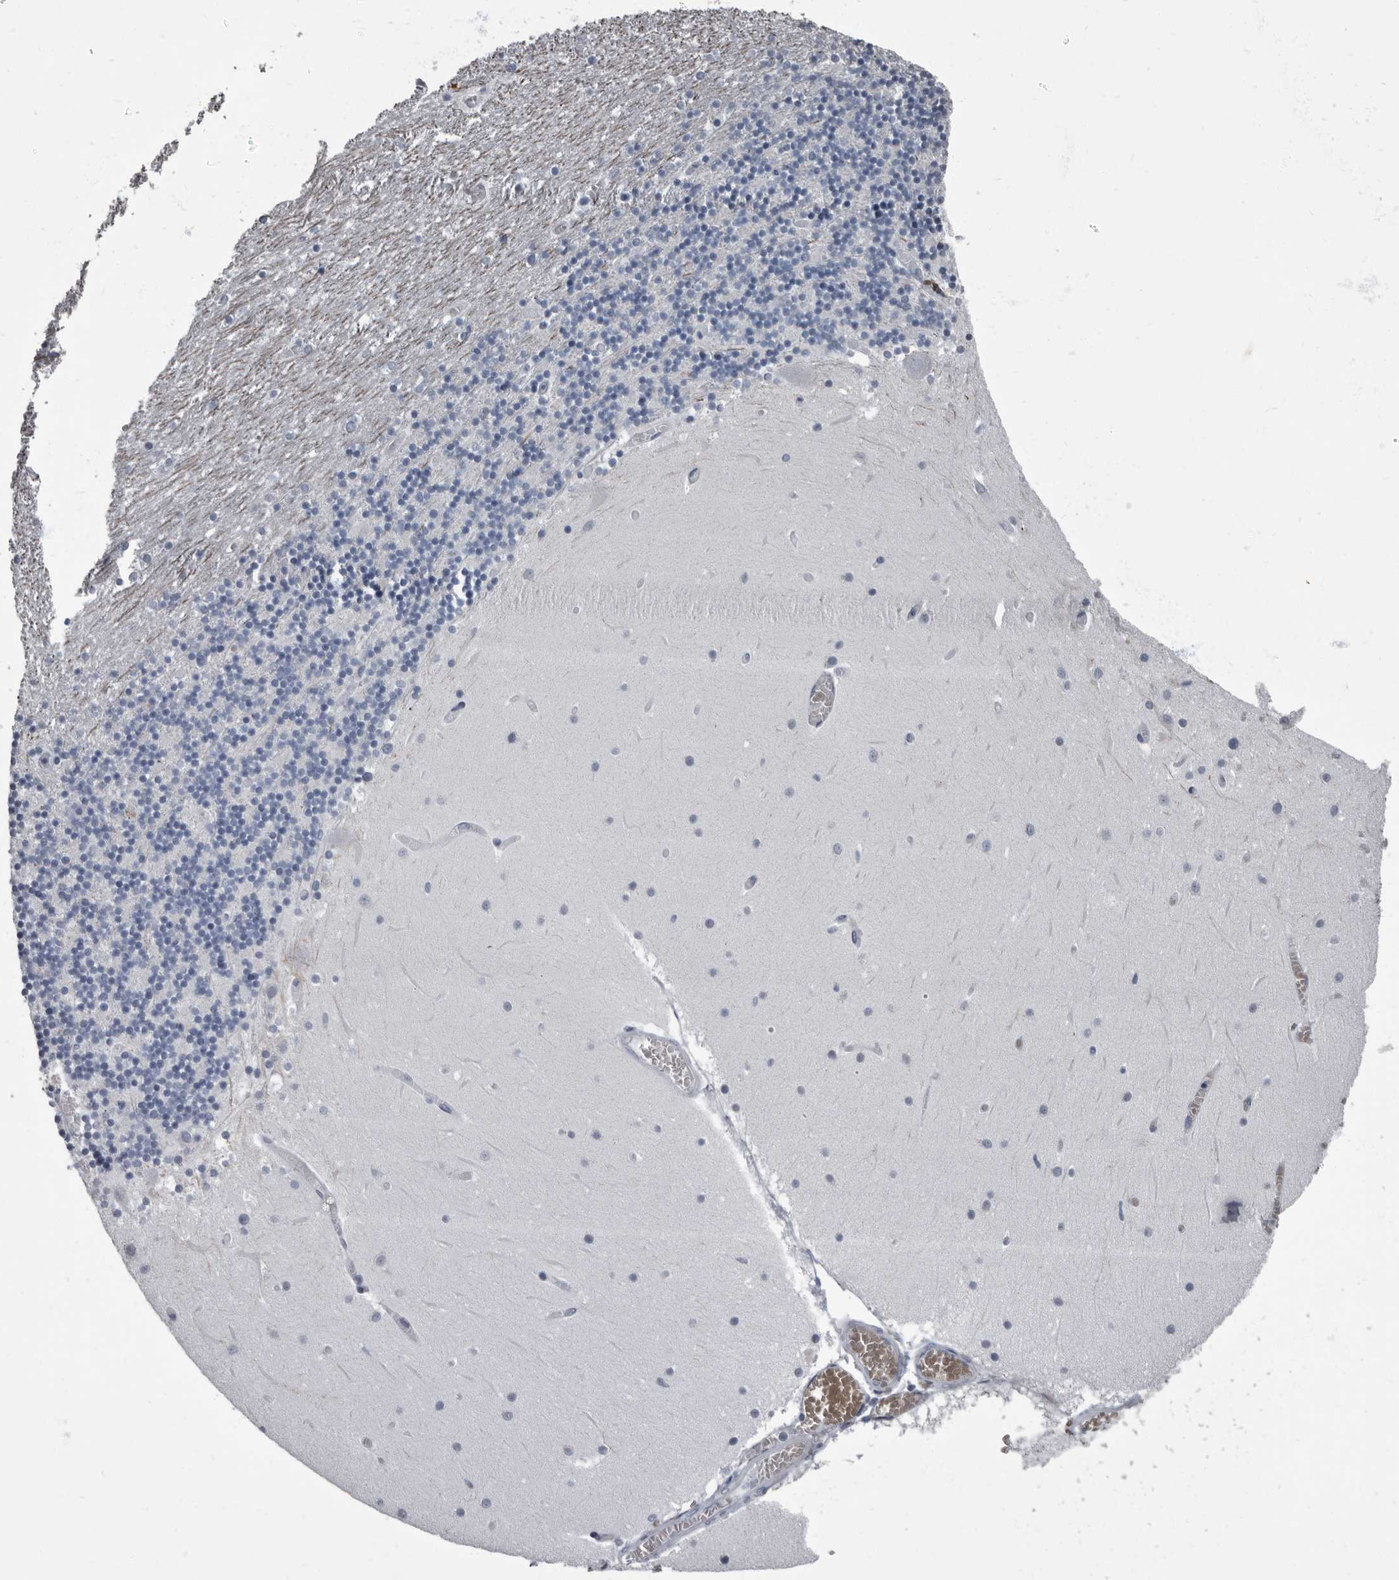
{"staining": {"intensity": "negative", "quantity": "none", "location": "none"}, "tissue": "cerebellum", "cell_type": "Cells in granular layer", "image_type": "normal", "snomed": [{"axis": "morphology", "description": "Normal tissue, NOS"}, {"axis": "topography", "description": "Cerebellum"}], "caption": "Immunohistochemistry (IHC) photomicrograph of unremarkable cerebellum: cerebellum stained with DAB shows no significant protein staining in cells in granular layer. Nuclei are stained in blue.", "gene": "TPD52L1", "patient": {"sex": "female", "age": 28}}